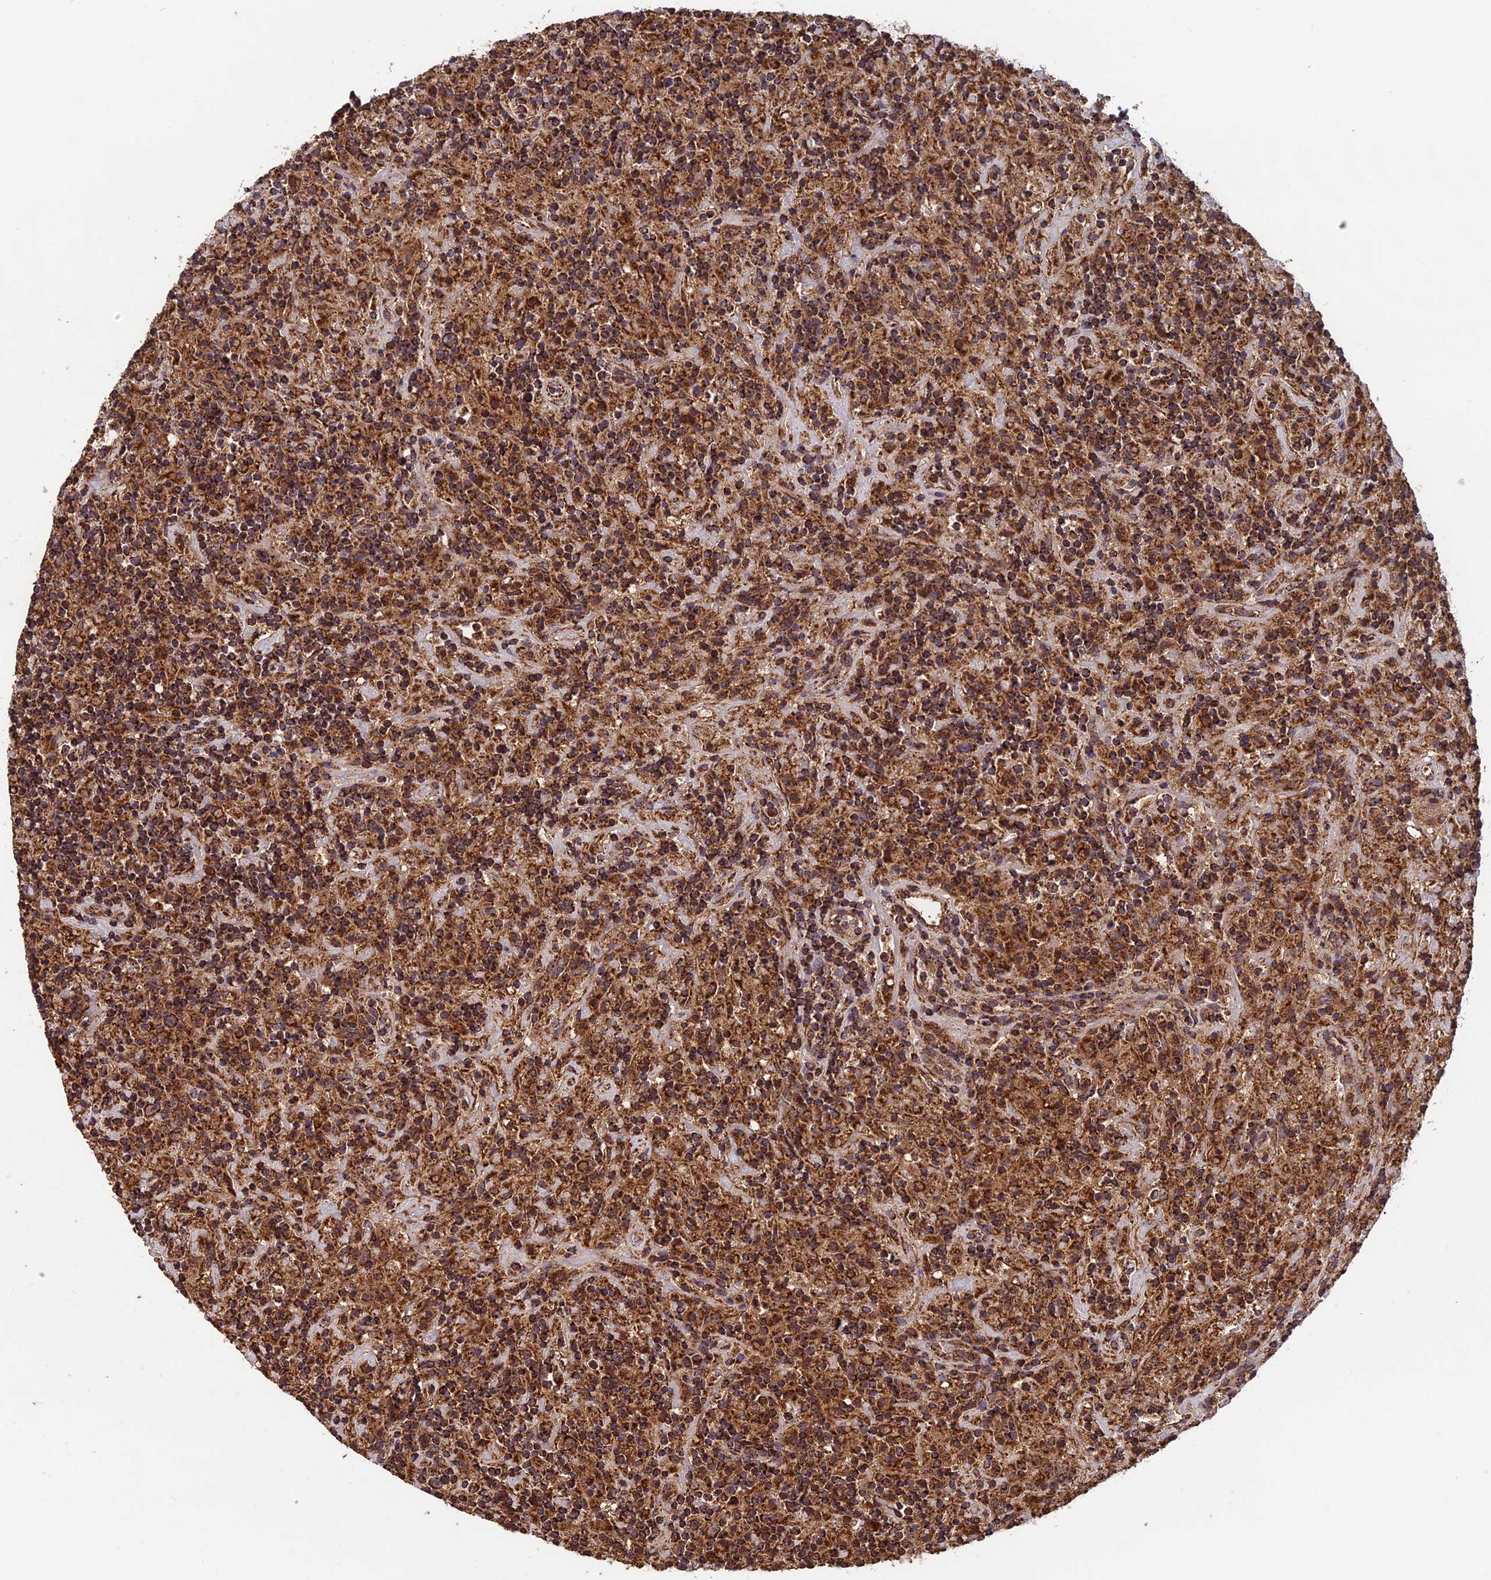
{"staining": {"intensity": "strong", "quantity": ">75%", "location": "cytoplasmic/membranous"}, "tissue": "lymphoma", "cell_type": "Tumor cells", "image_type": "cancer", "snomed": [{"axis": "morphology", "description": "Hodgkin's disease, NOS"}, {"axis": "topography", "description": "Lymph node"}], "caption": "A high amount of strong cytoplasmic/membranous expression is present in about >75% of tumor cells in lymphoma tissue.", "gene": "CCDC15", "patient": {"sex": "male", "age": 70}}